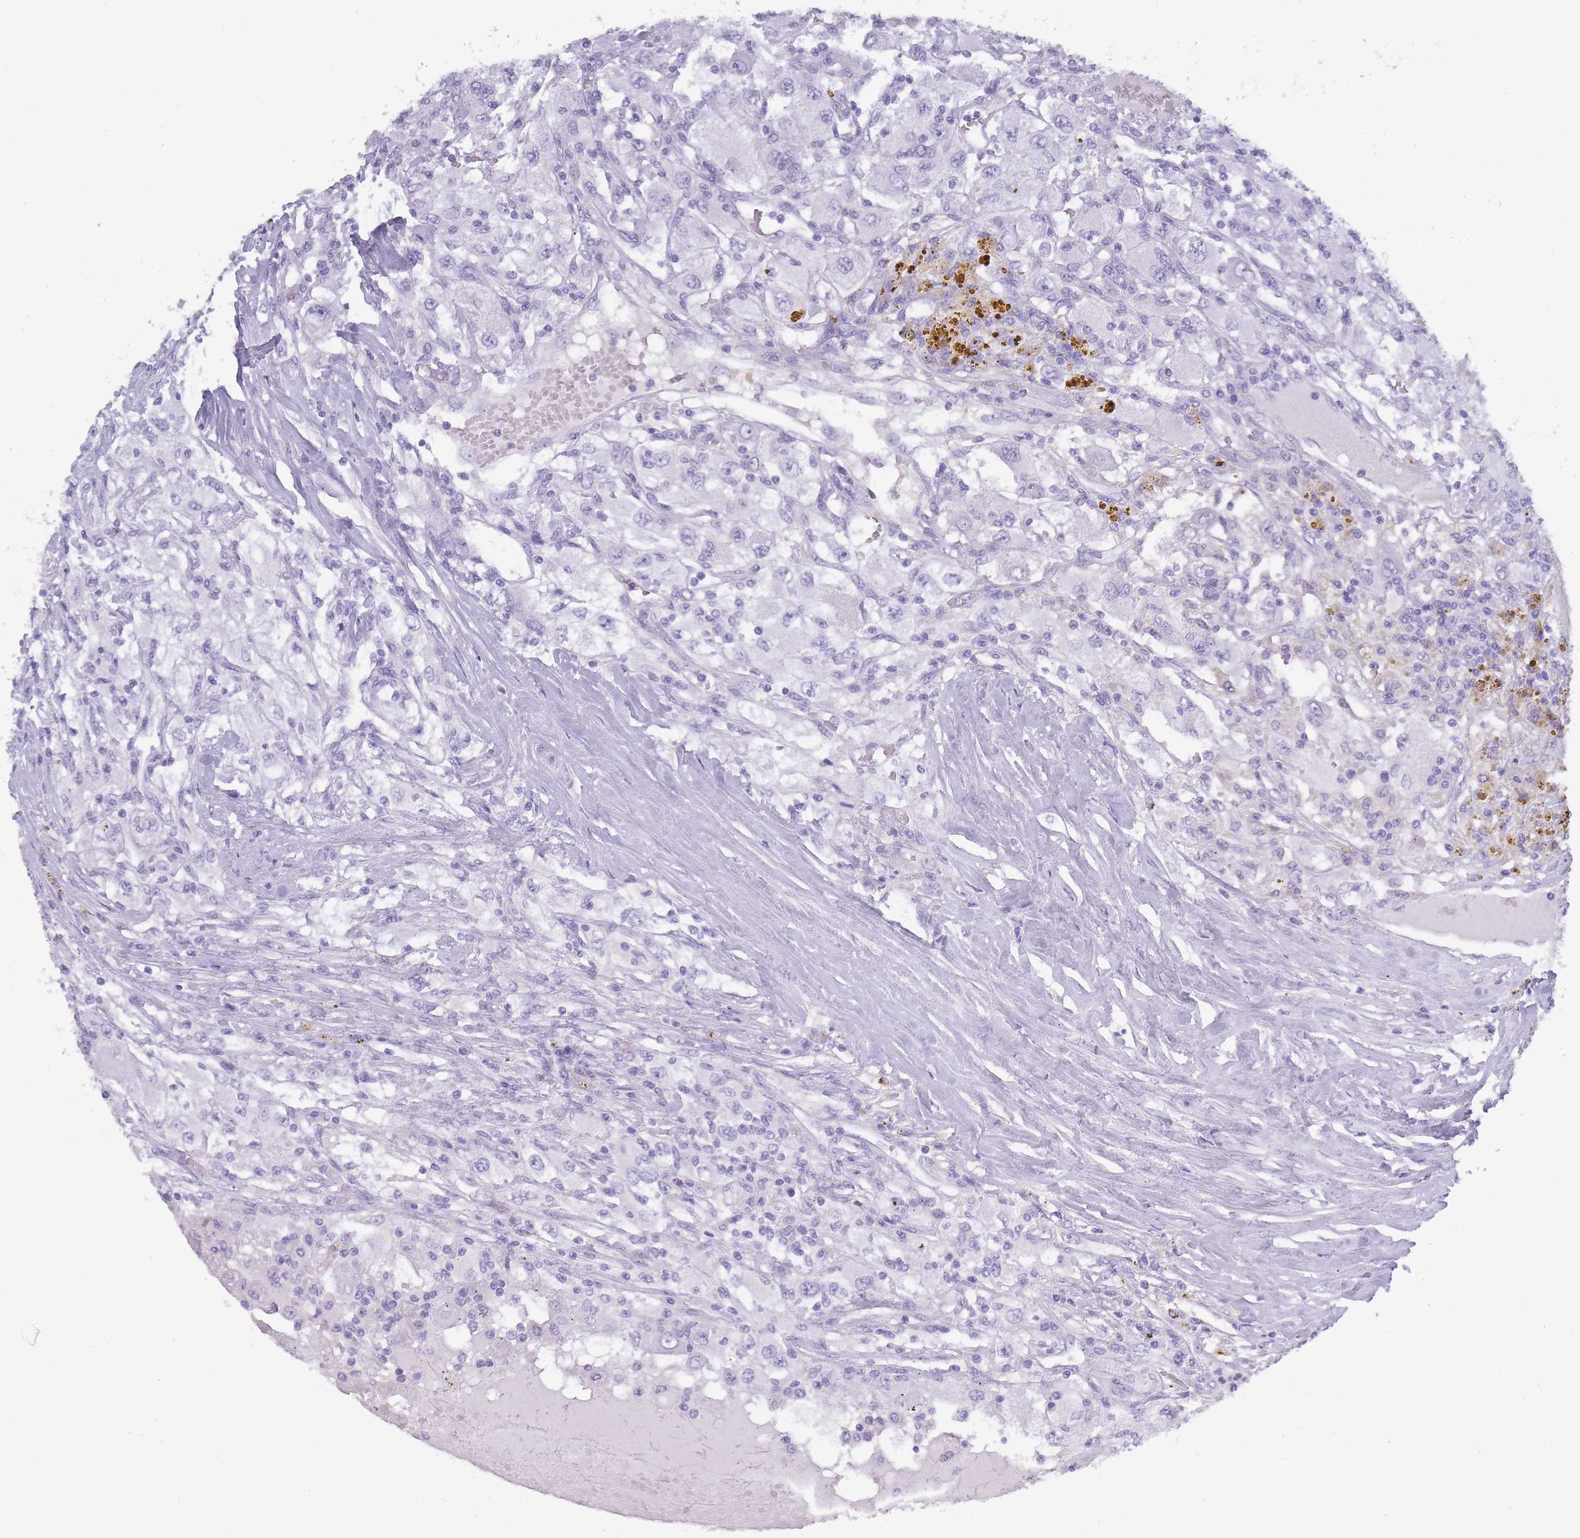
{"staining": {"intensity": "negative", "quantity": "none", "location": "none"}, "tissue": "renal cancer", "cell_type": "Tumor cells", "image_type": "cancer", "snomed": [{"axis": "morphology", "description": "Adenocarcinoma, NOS"}, {"axis": "topography", "description": "Kidney"}], "caption": "Immunohistochemistry (IHC) image of renal adenocarcinoma stained for a protein (brown), which shows no positivity in tumor cells.", "gene": "TCP11", "patient": {"sex": "female", "age": 67}}